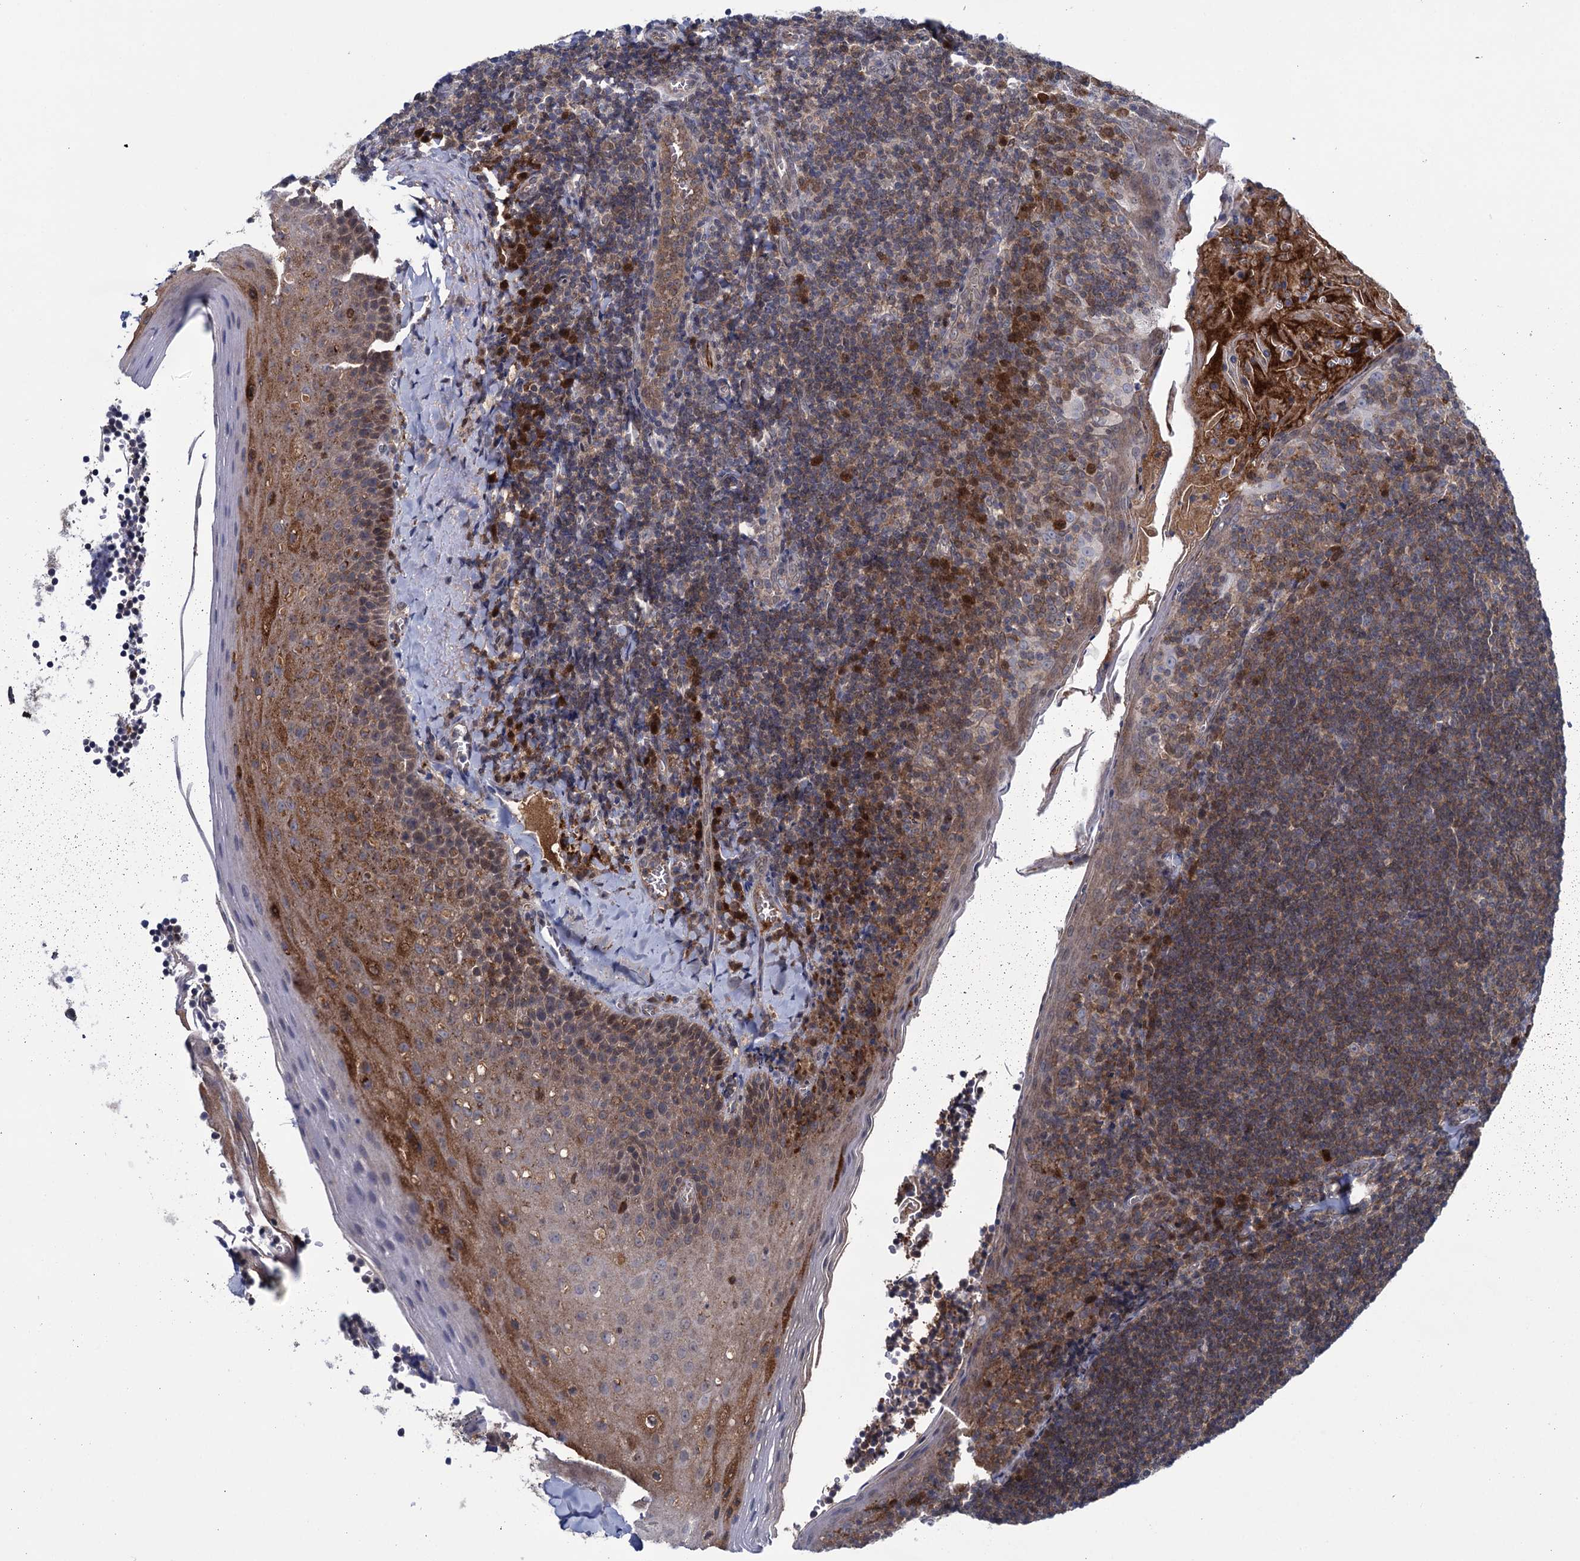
{"staining": {"intensity": "negative", "quantity": "none", "location": "none"}, "tissue": "tonsil", "cell_type": "Germinal center cells", "image_type": "normal", "snomed": [{"axis": "morphology", "description": "Normal tissue, NOS"}, {"axis": "topography", "description": "Tonsil"}], "caption": "Tonsil was stained to show a protein in brown. There is no significant positivity in germinal center cells. (Stains: DAB (3,3'-diaminobenzidine) immunohistochemistry (IHC) with hematoxylin counter stain, Microscopy: brightfield microscopy at high magnification).", "gene": "GLO1", "patient": {"sex": "male", "age": 27}}